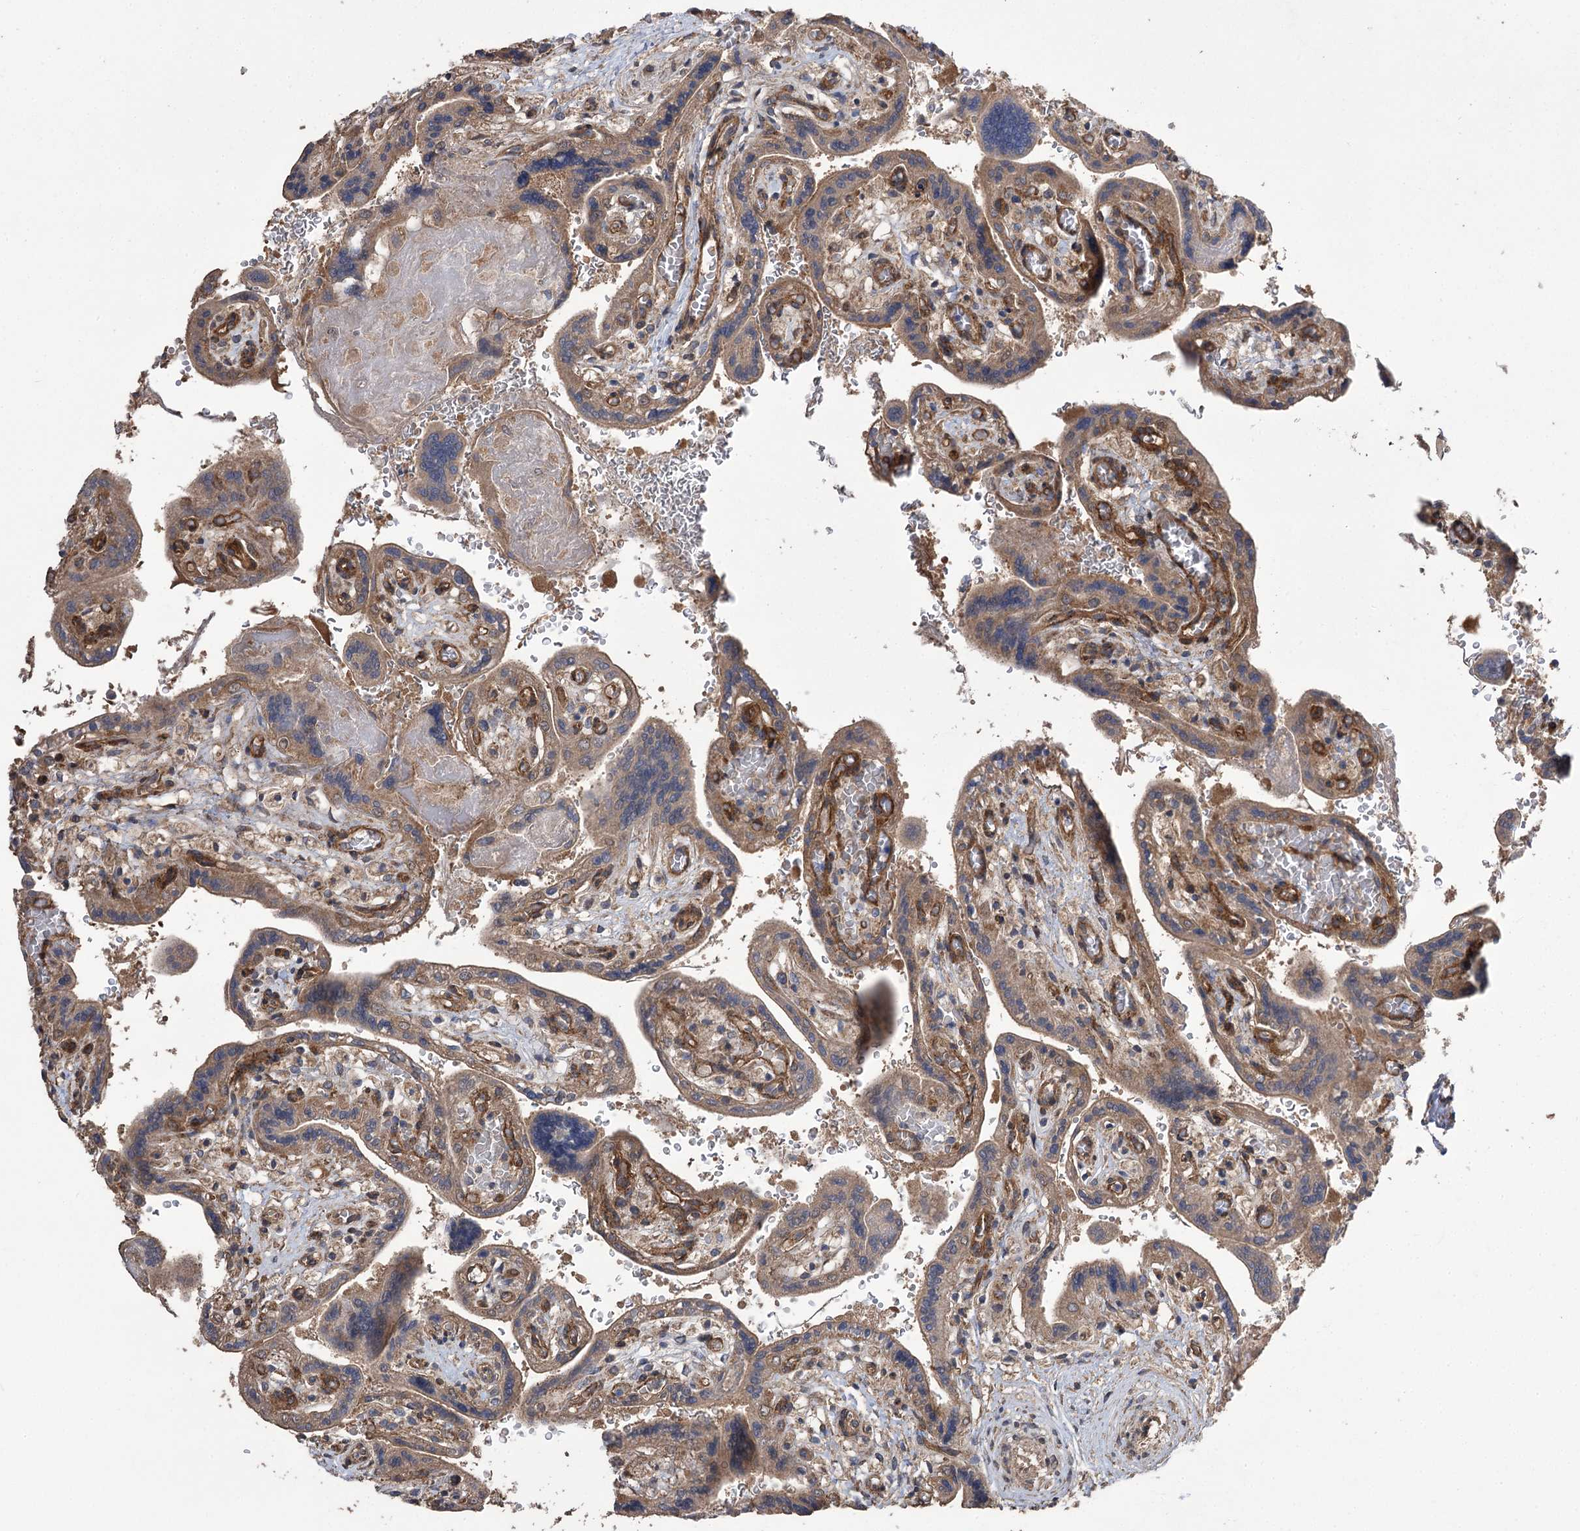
{"staining": {"intensity": "moderate", "quantity": ">75%", "location": "cytoplasmic/membranous"}, "tissue": "placenta", "cell_type": "Trophoblastic cells", "image_type": "normal", "snomed": [{"axis": "morphology", "description": "Normal tissue, NOS"}, {"axis": "topography", "description": "Placenta"}], "caption": "A high-resolution image shows immunohistochemistry staining of unremarkable placenta, which displays moderate cytoplasmic/membranous positivity in approximately >75% of trophoblastic cells.", "gene": "PRSS53", "patient": {"sex": "female", "age": 37}}